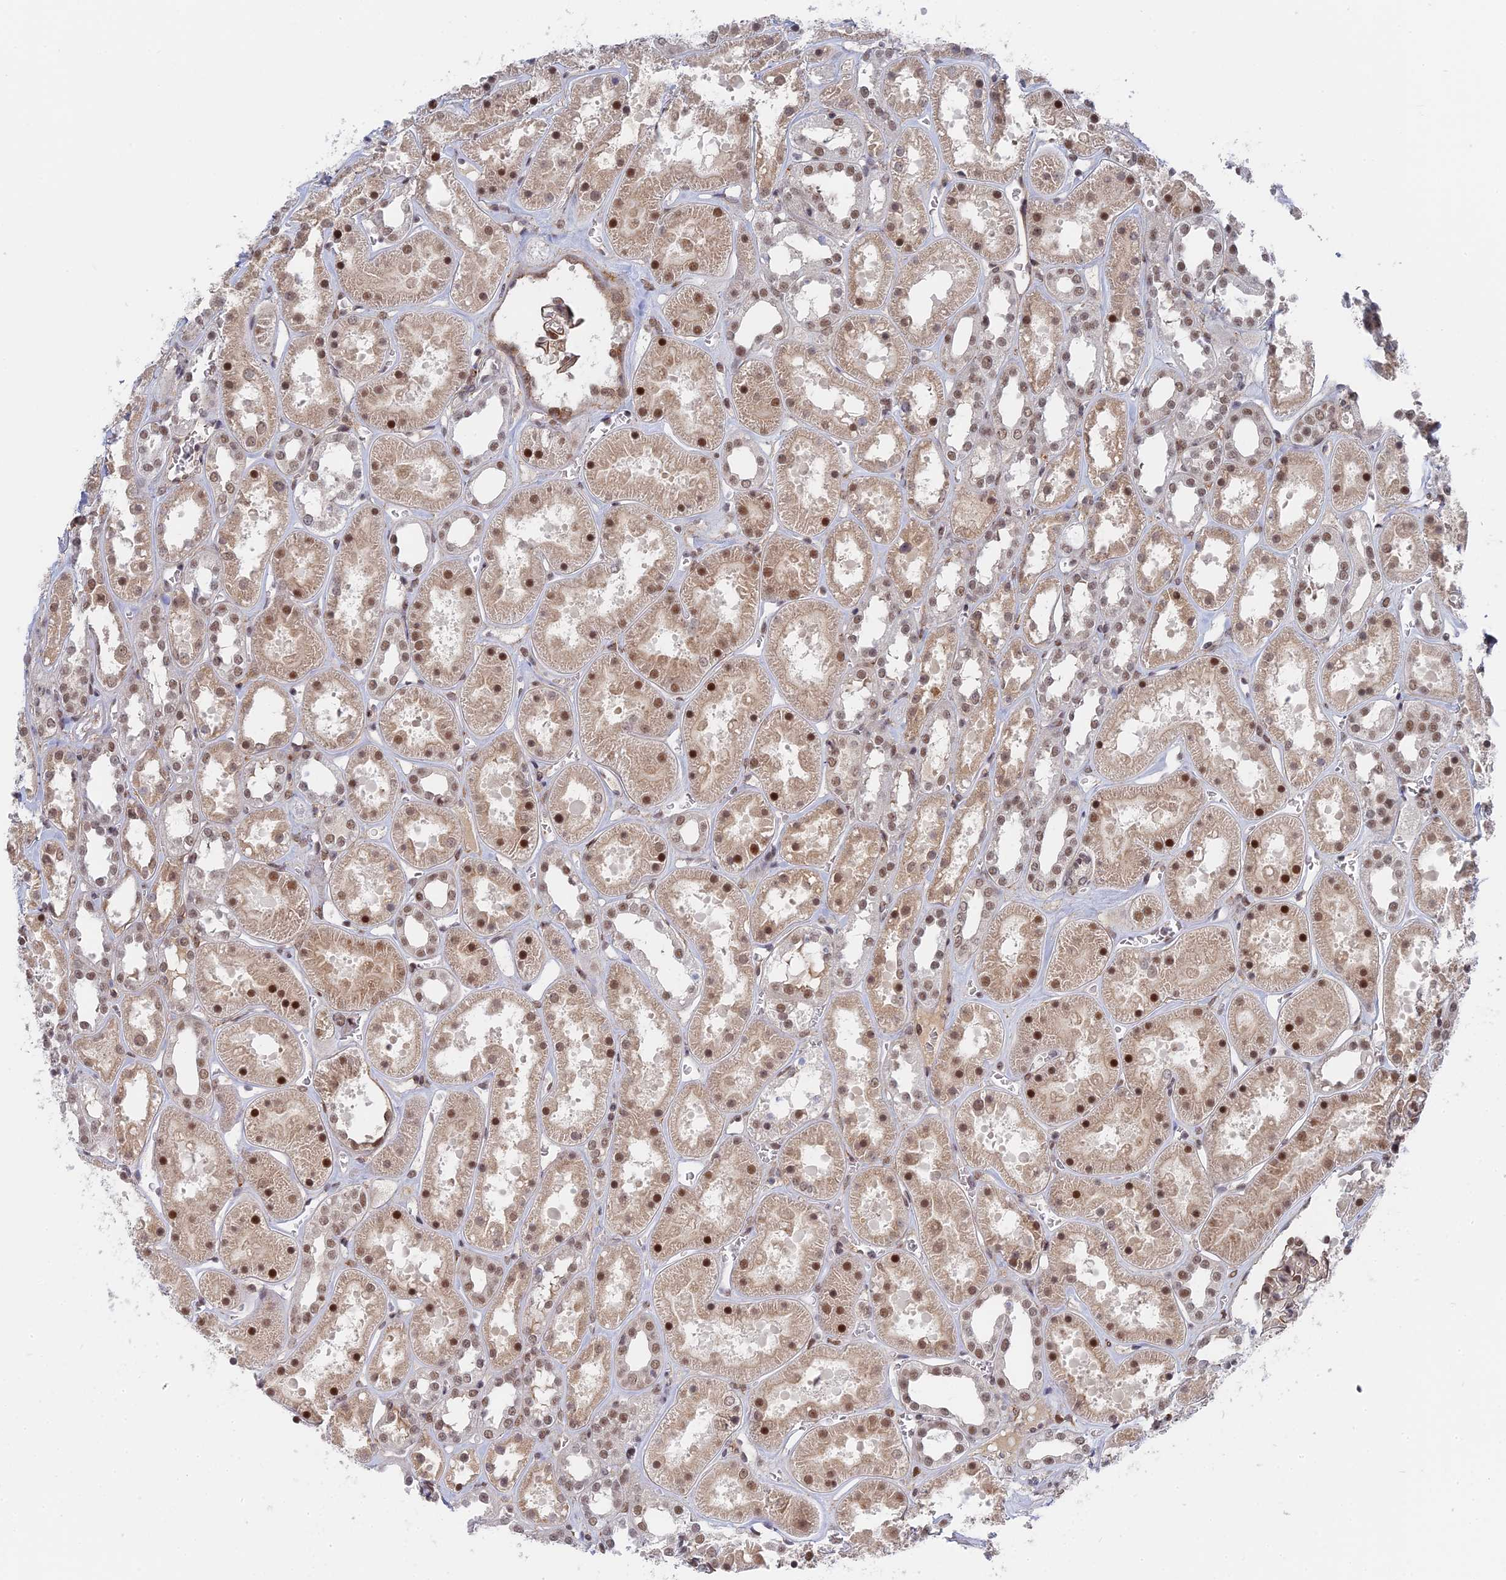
{"staining": {"intensity": "moderate", "quantity": "25%-75%", "location": "cytoplasmic/membranous,nuclear"}, "tissue": "kidney", "cell_type": "Cells in glomeruli", "image_type": "normal", "snomed": [{"axis": "morphology", "description": "Normal tissue, NOS"}, {"axis": "topography", "description": "Kidney"}], "caption": "An immunohistochemistry micrograph of benign tissue is shown. Protein staining in brown labels moderate cytoplasmic/membranous,nuclear positivity in kidney within cells in glomeruli. (IHC, brightfield microscopy, high magnification).", "gene": "CCDC85A", "patient": {"sex": "female", "age": 41}}